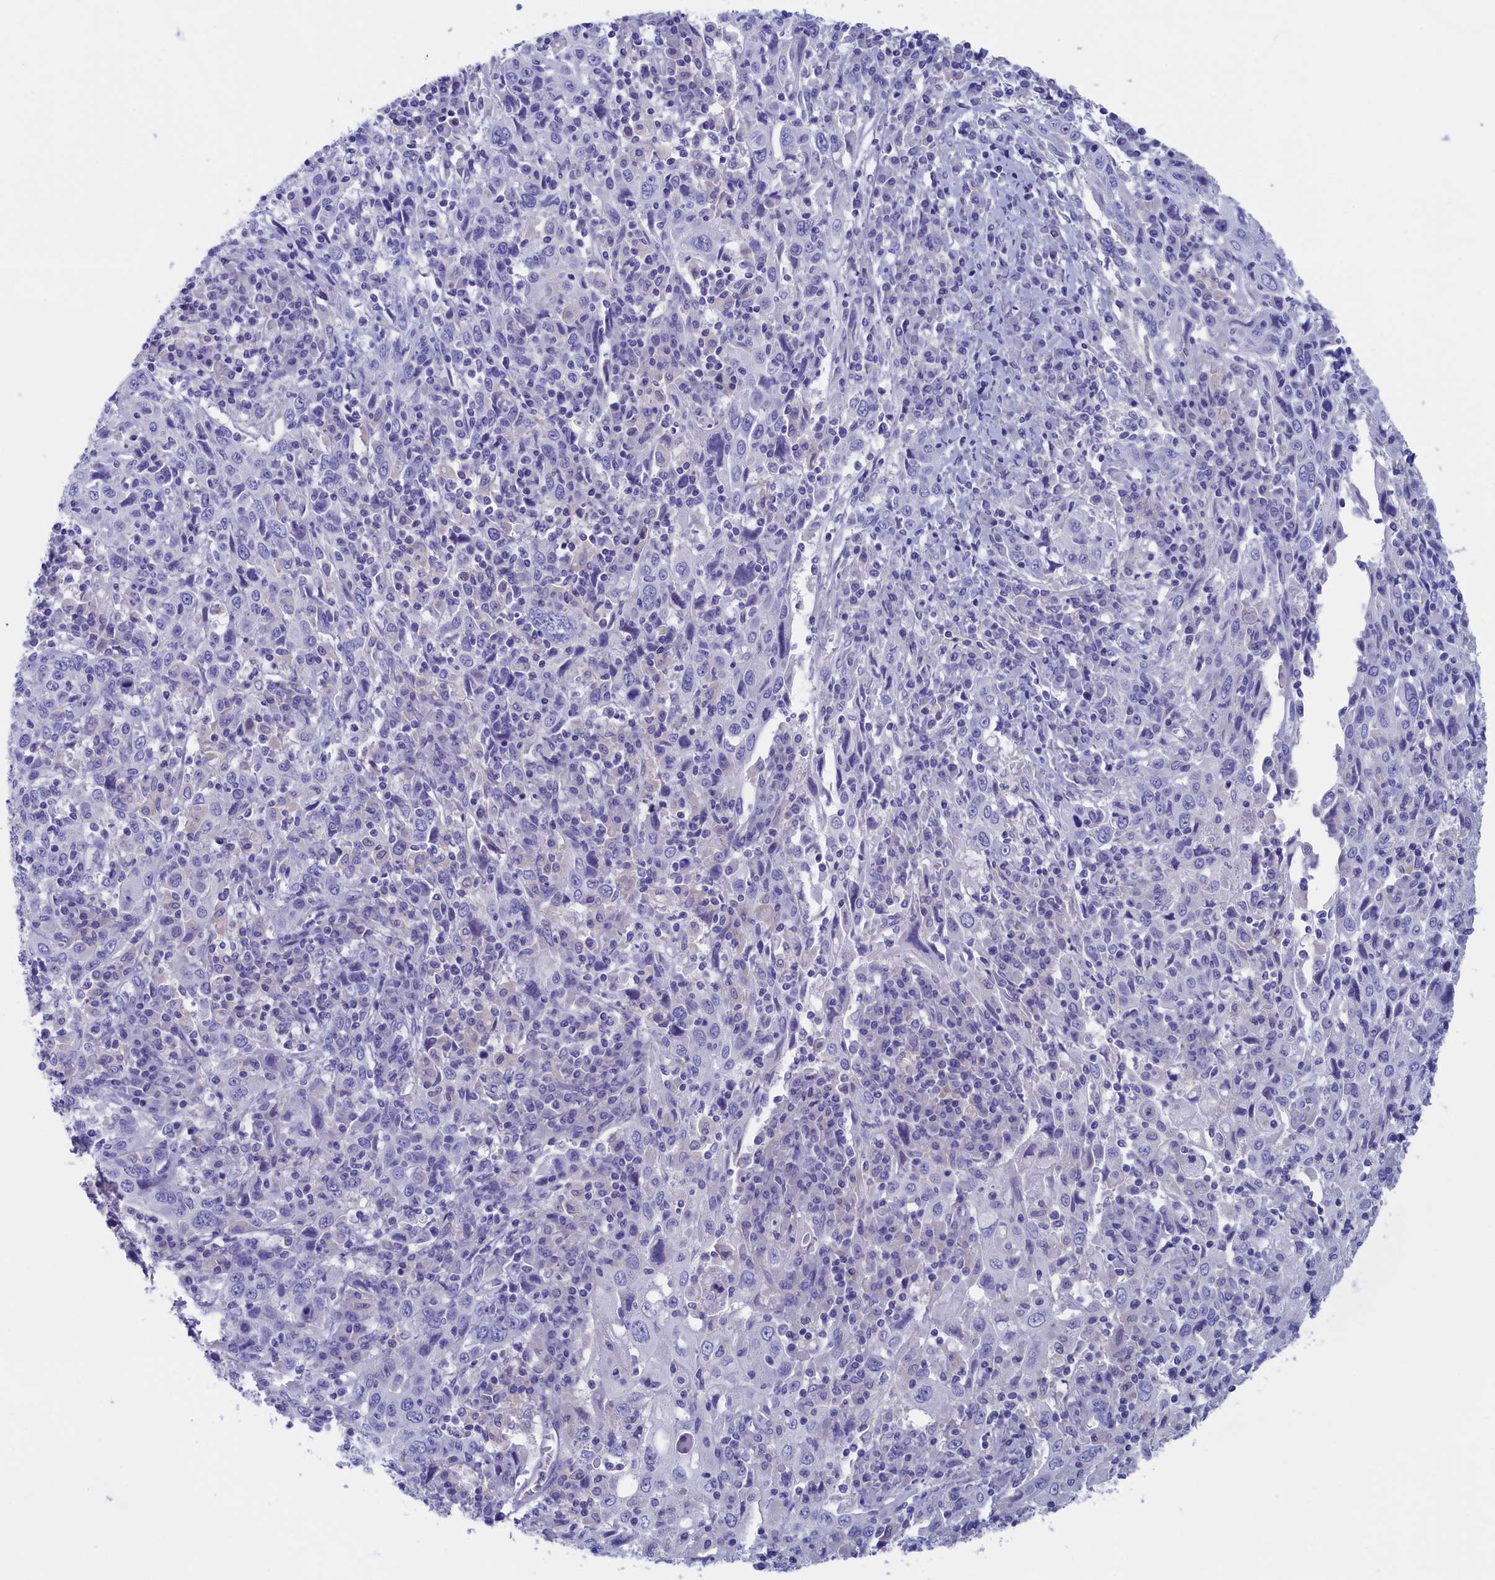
{"staining": {"intensity": "negative", "quantity": "none", "location": "none"}, "tissue": "cervical cancer", "cell_type": "Tumor cells", "image_type": "cancer", "snomed": [{"axis": "morphology", "description": "Squamous cell carcinoma, NOS"}, {"axis": "topography", "description": "Cervix"}], "caption": "Tumor cells show no significant staining in squamous cell carcinoma (cervical).", "gene": "VPS35L", "patient": {"sex": "female", "age": 46}}